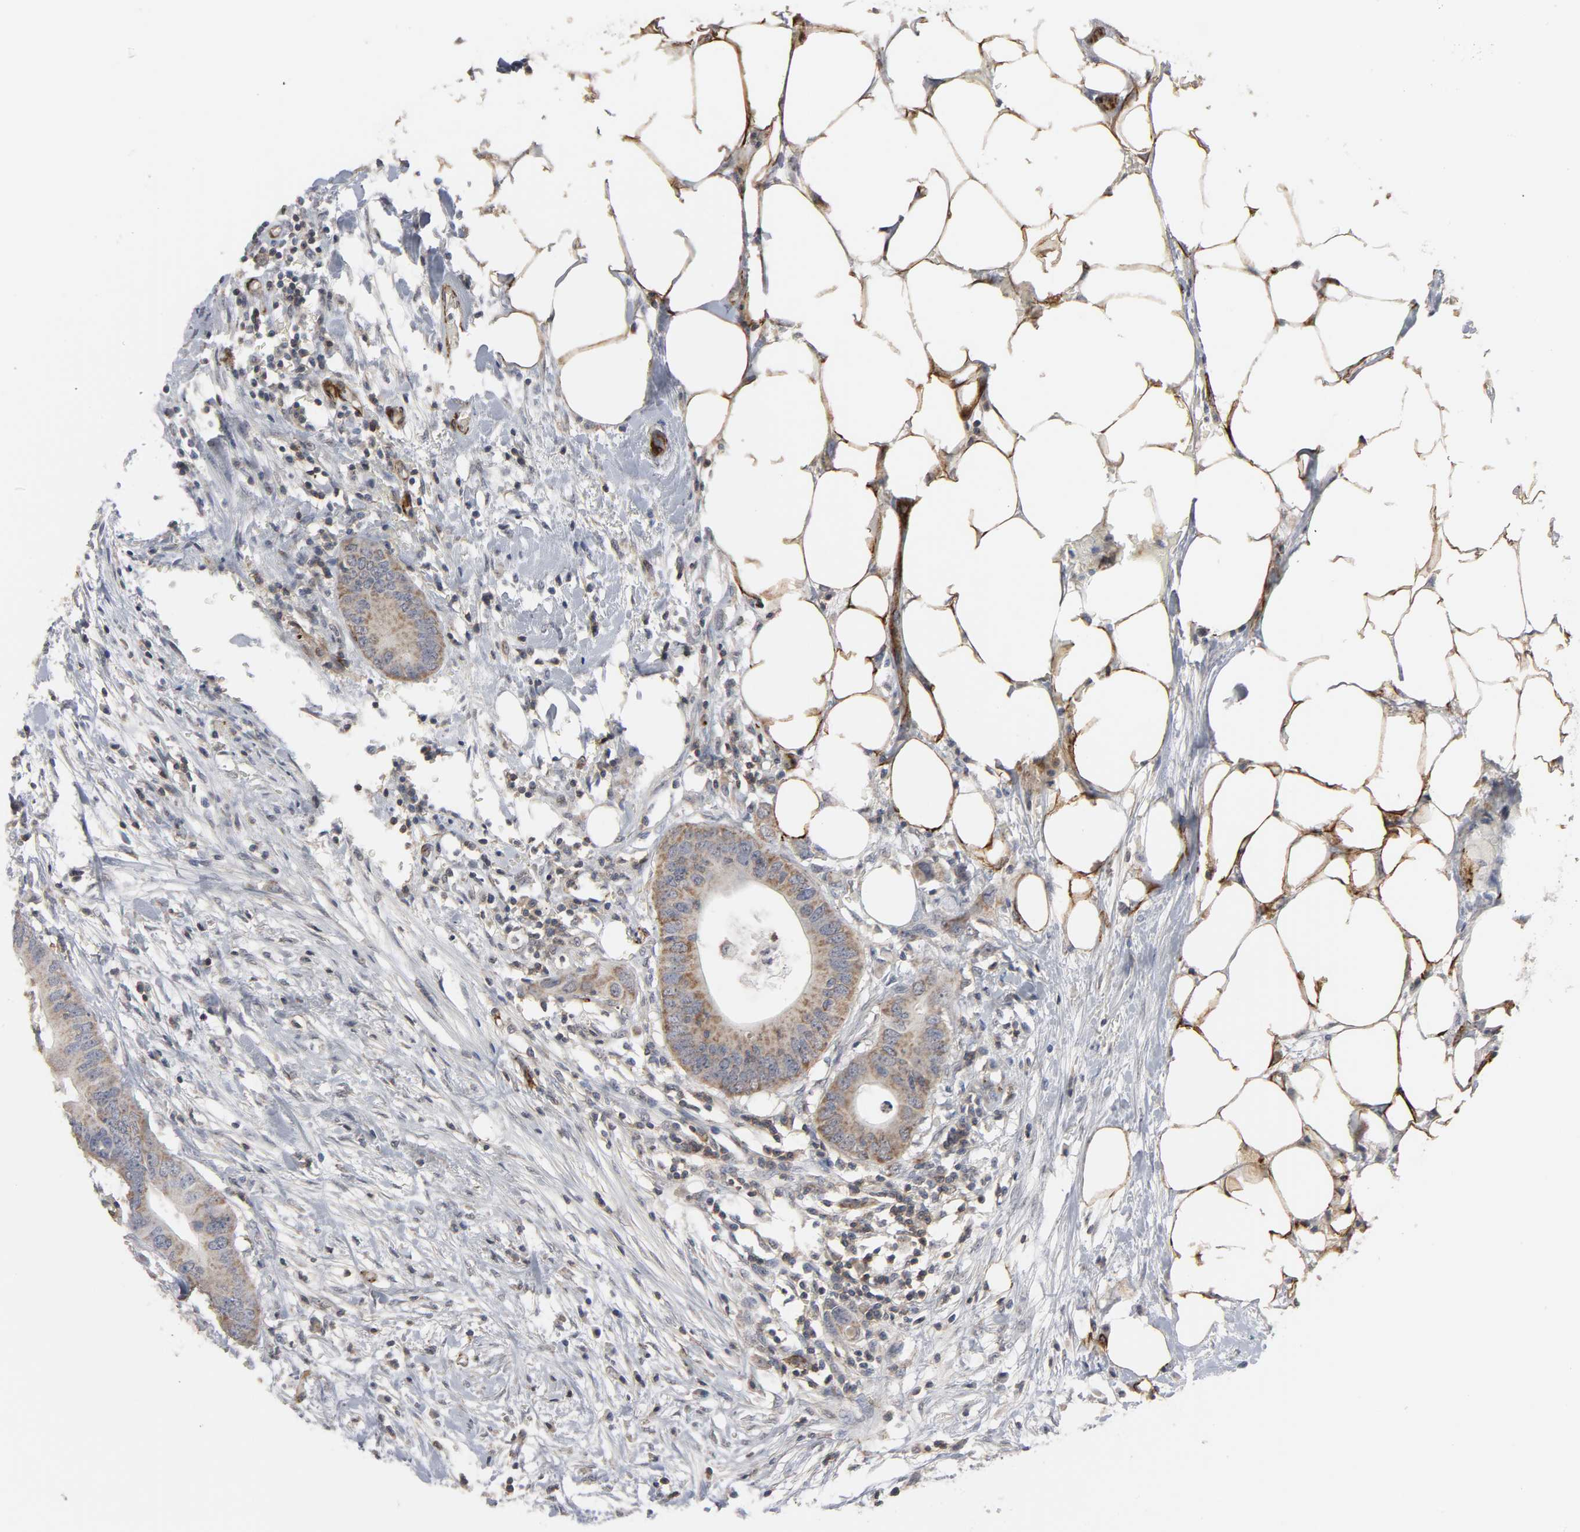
{"staining": {"intensity": "weak", "quantity": ">75%", "location": "cytoplasmic/membranous"}, "tissue": "colorectal cancer", "cell_type": "Tumor cells", "image_type": "cancer", "snomed": [{"axis": "morphology", "description": "Adenocarcinoma, NOS"}, {"axis": "topography", "description": "Colon"}], "caption": "Tumor cells reveal low levels of weak cytoplasmic/membranous positivity in about >75% of cells in human adenocarcinoma (colorectal).", "gene": "GNG2", "patient": {"sex": "male", "age": 71}}